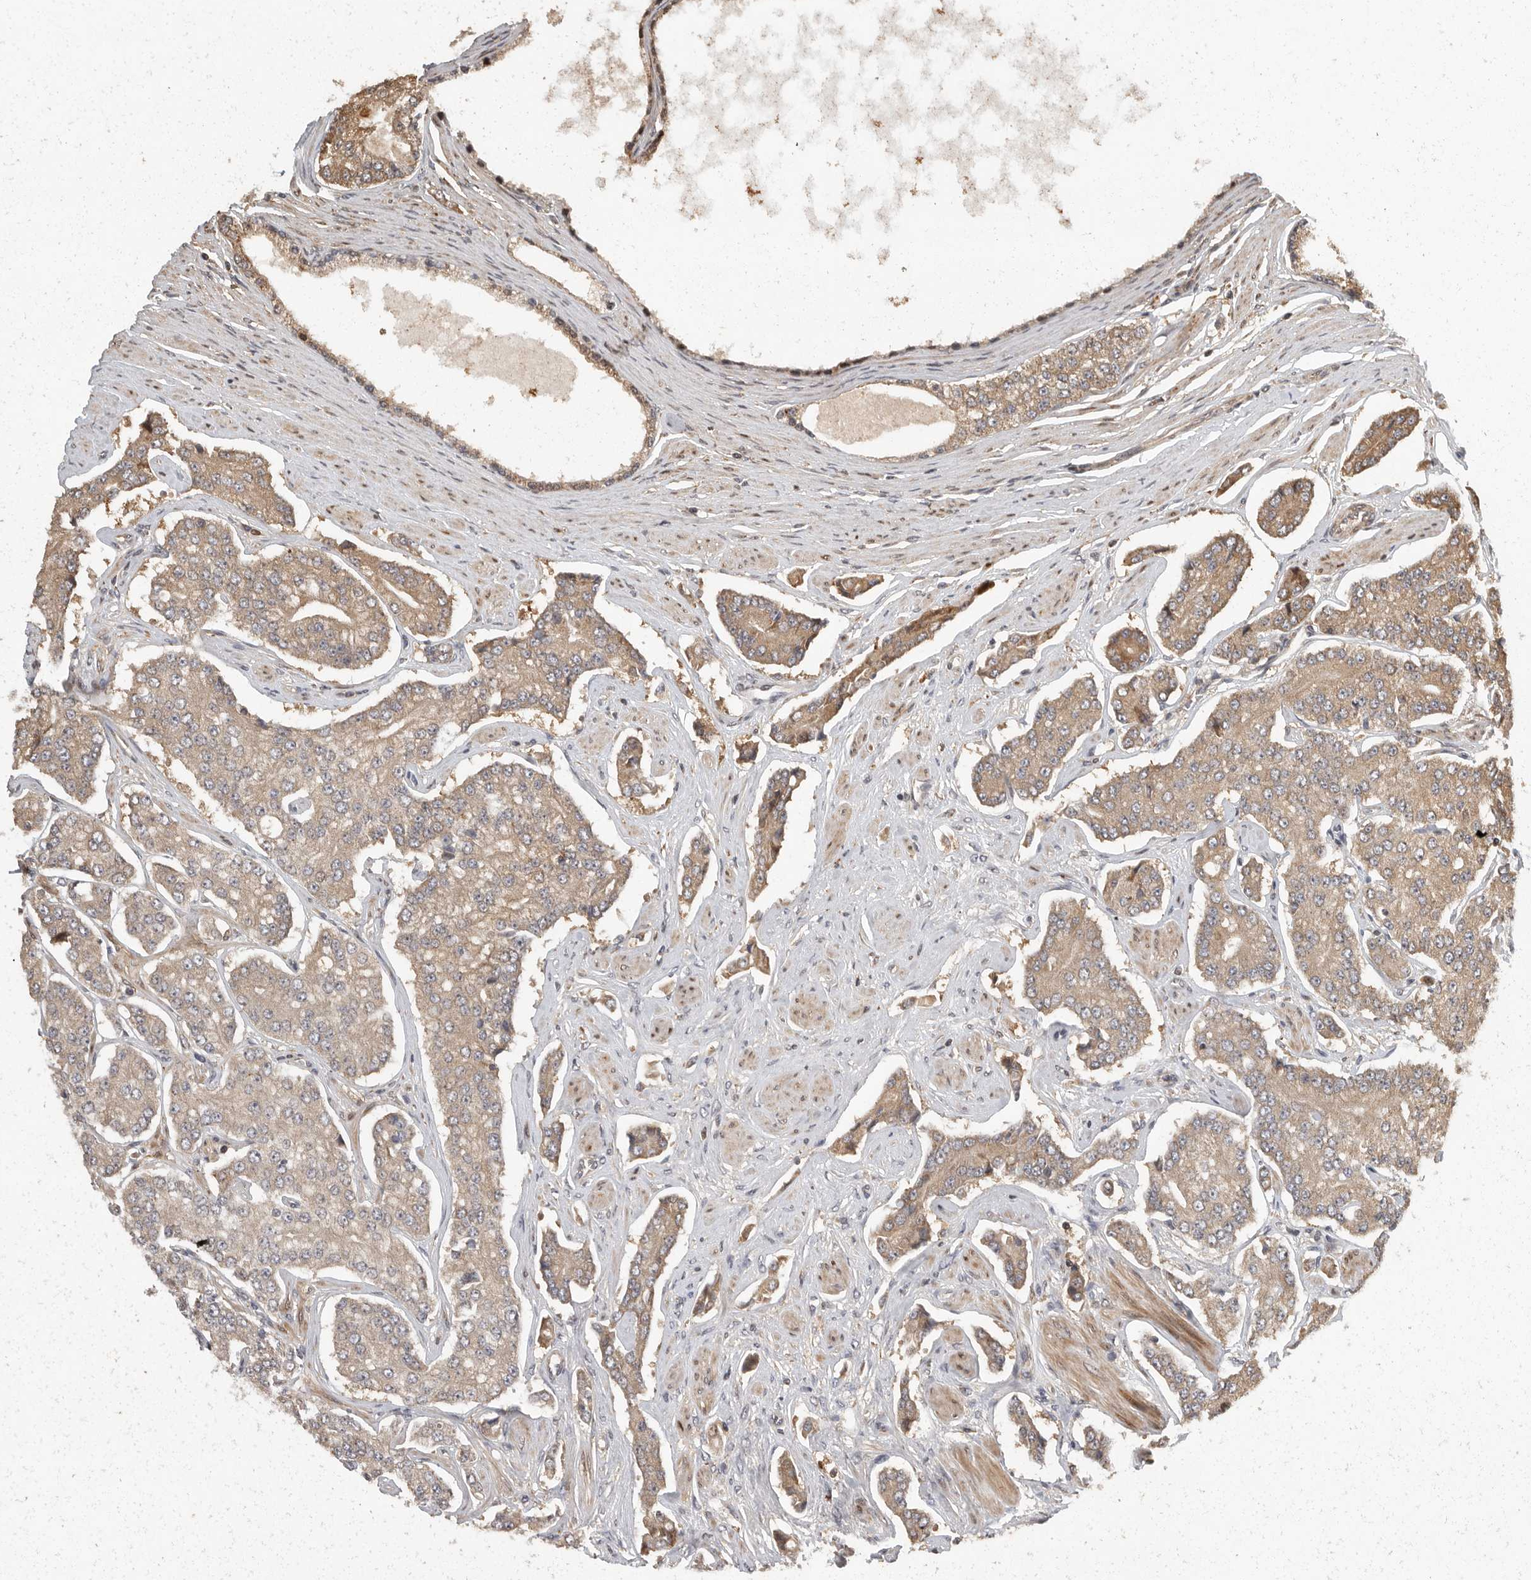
{"staining": {"intensity": "weak", "quantity": ">75%", "location": "cytoplasmic/membranous"}, "tissue": "prostate cancer", "cell_type": "Tumor cells", "image_type": "cancer", "snomed": [{"axis": "morphology", "description": "Adenocarcinoma, High grade"}, {"axis": "topography", "description": "Prostate"}], "caption": "Prostate cancer stained for a protein (brown) displays weak cytoplasmic/membranous positive expression in about >75% of tumor cells.", "gene": "SWT1", "patient": {"sex": "male", "age": 71}}